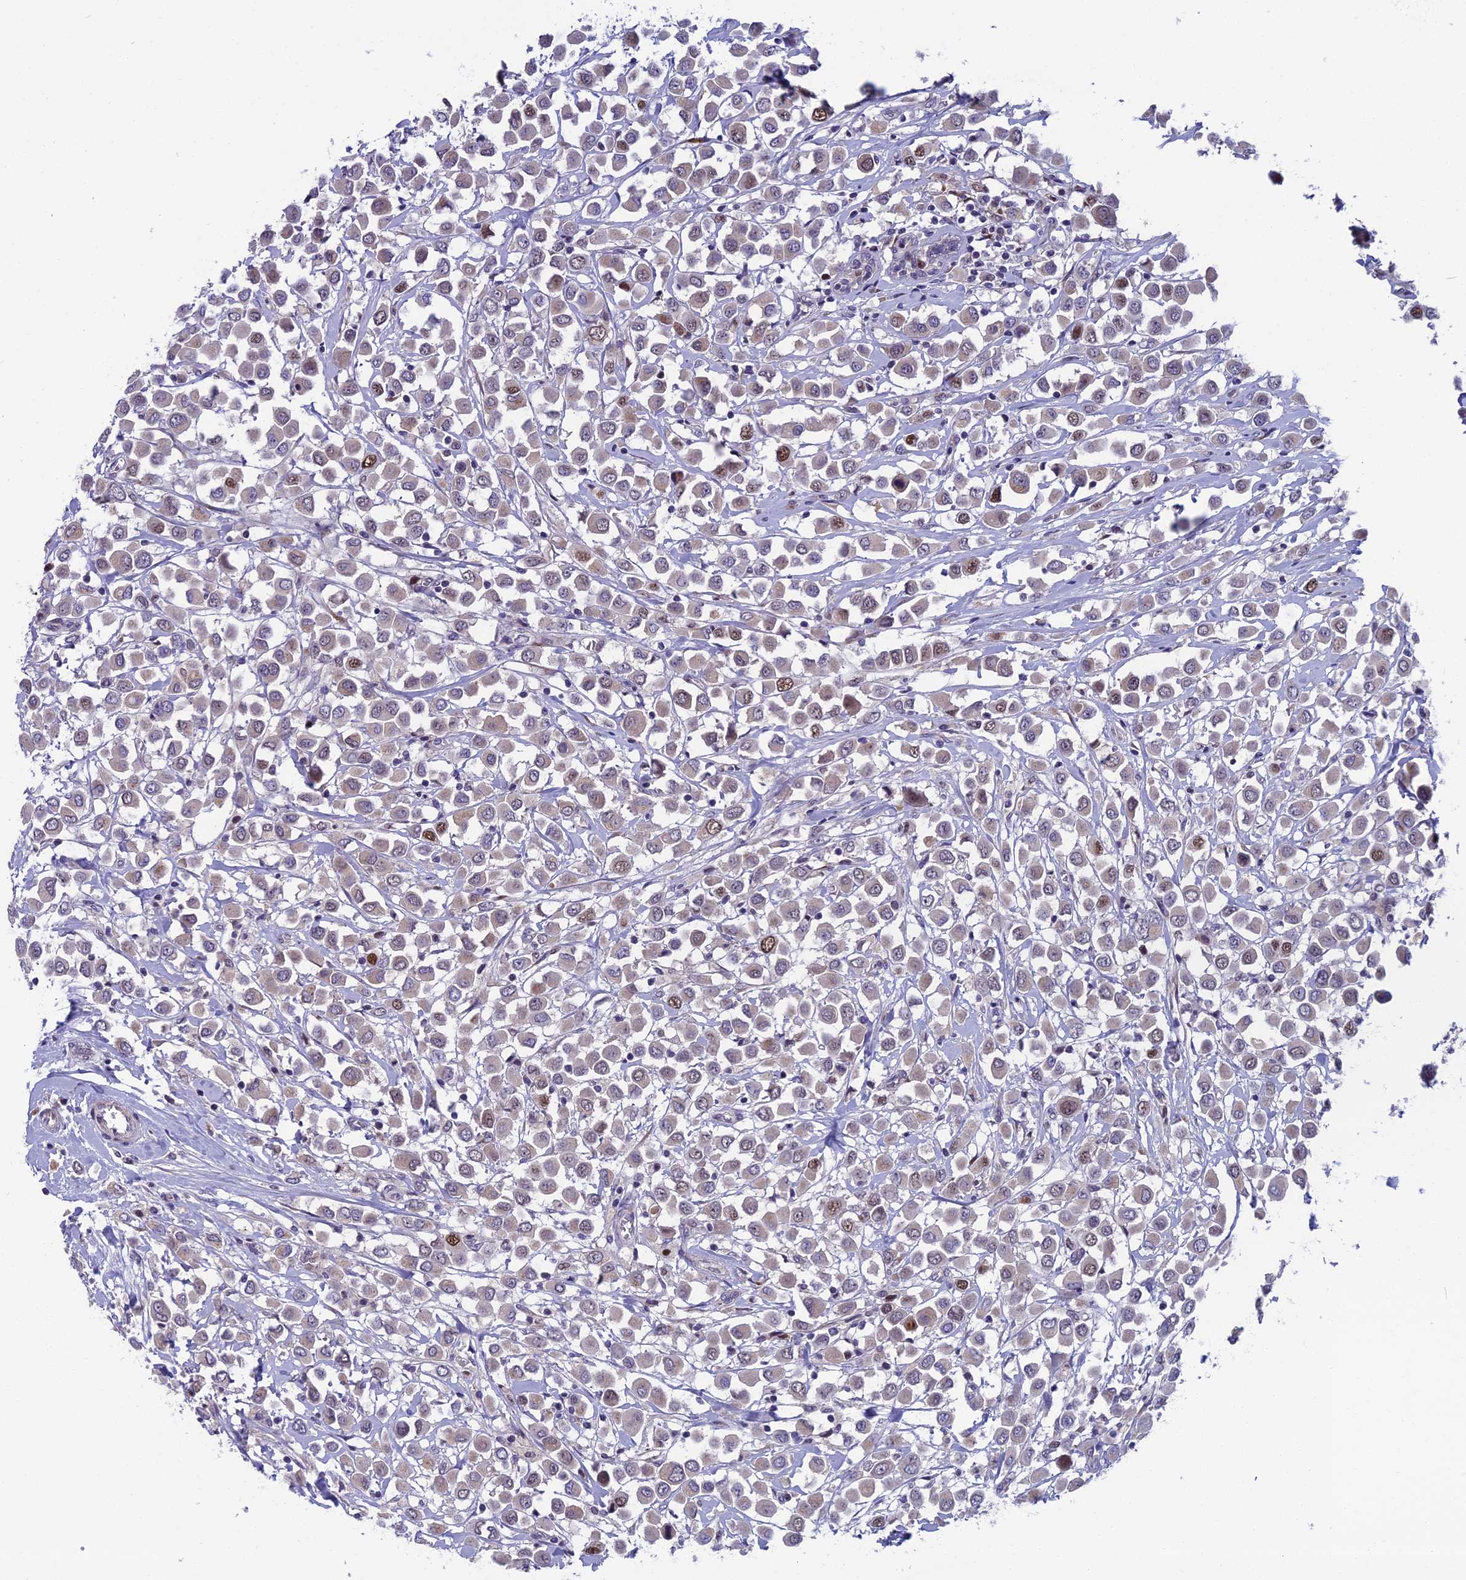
{"staining": {"intensity": "moderate", "quantity": "<25%", "location": "nuclear"}, "tissue": "breast cancer", "cell_type": "Tumor cells", "image_type": "cancer", "snomed": [{"axis": "morphology", "description": "Duct carcinoma"}, {"axis": "topography", "description": "Breast"}], "caption": "A brown stain shows moderate nuclear expression of a protein in breast invasive ductal carcinoma tumor cells.", "gene": "LIG1", "patient": {"sex": "female", "age": 61}}